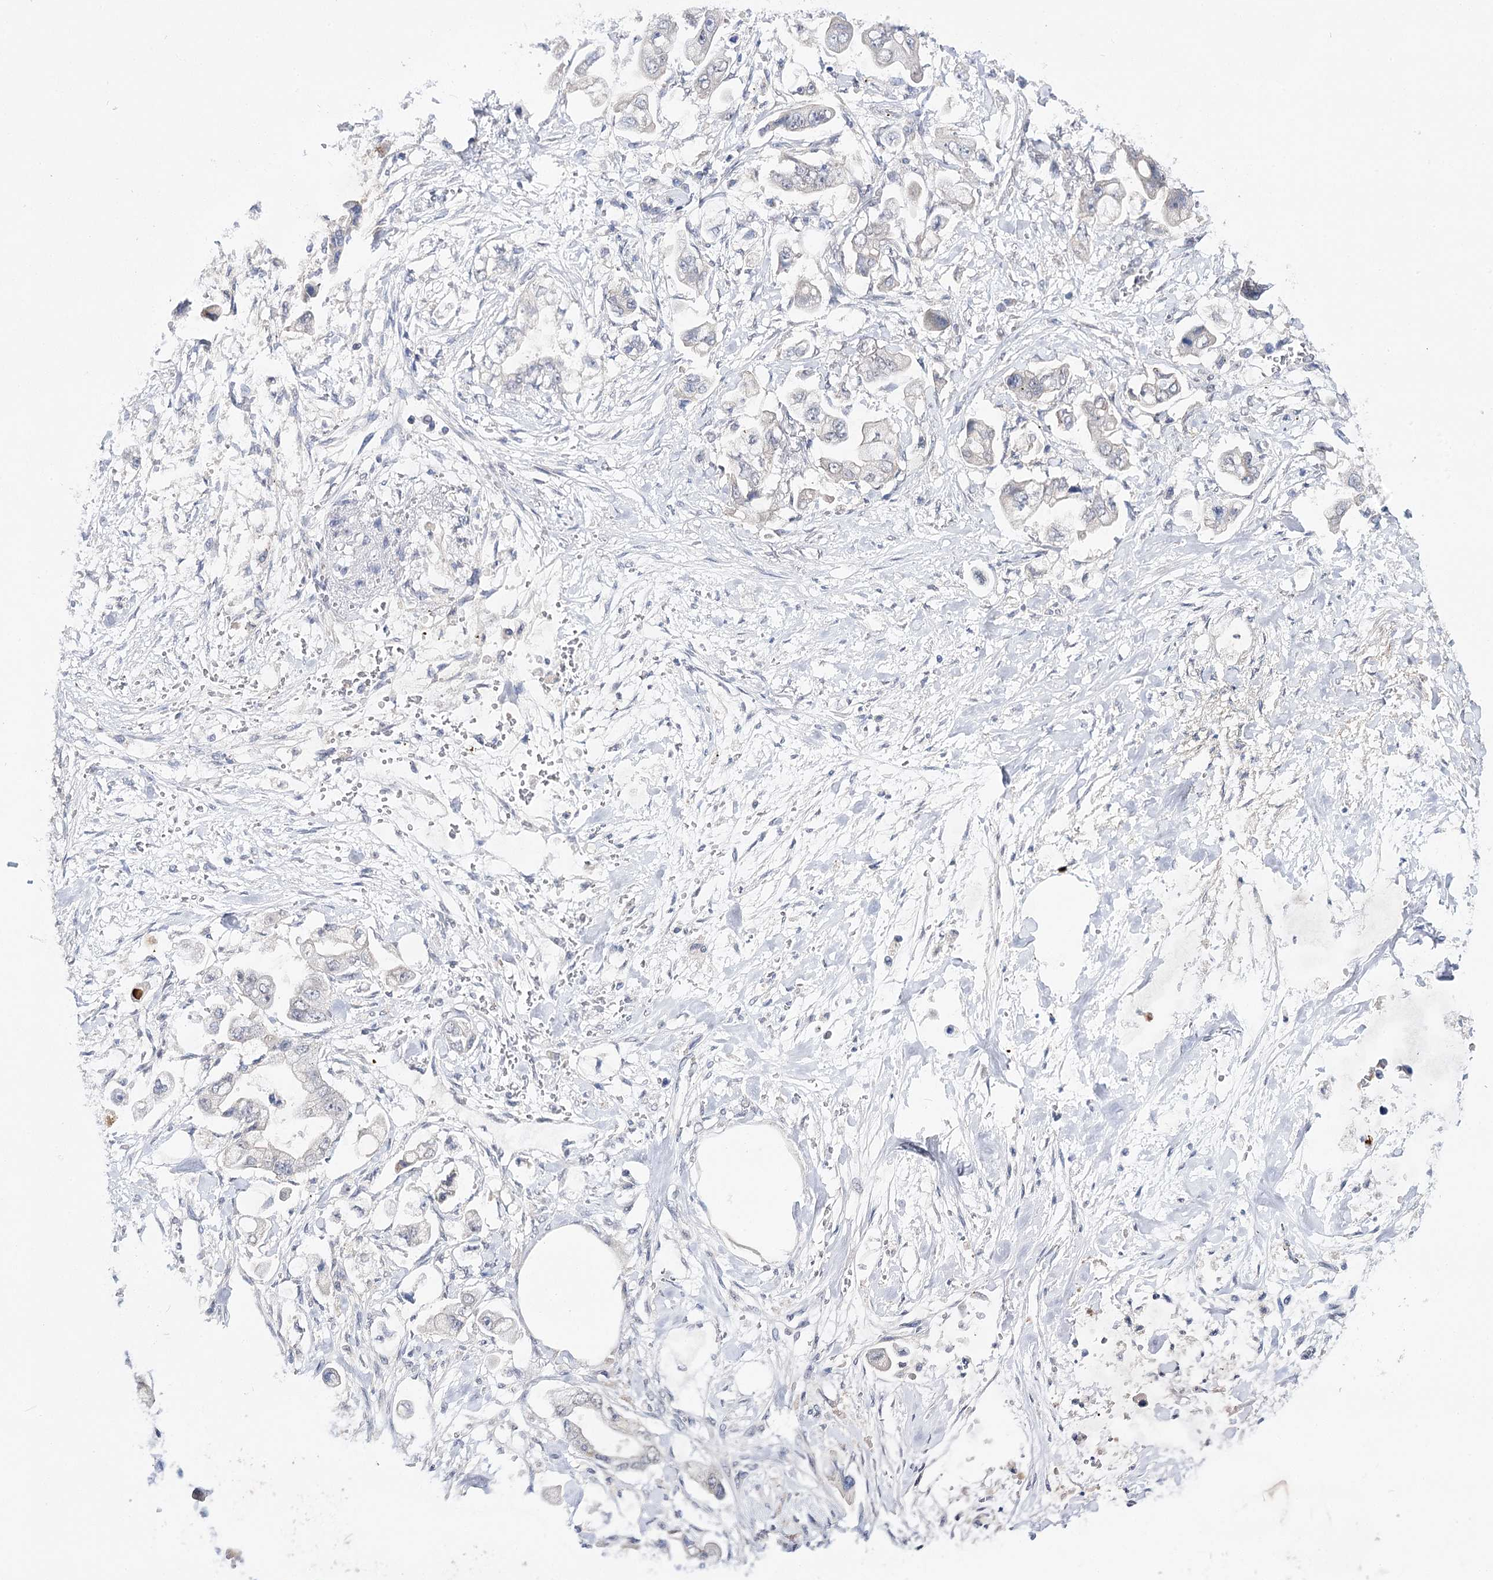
{"staining": {"intensity": "negative", "quantity": "none", "location": "none"}, "tissue": "stomach cancer", "cell_type": "Tumor cells", "image_type": "cancer", "snomed": [{"axis": "morphology", "description": "Adenocarcinoma, NOS"}, {"axis": "topography", "description": "Stomach"}], "caption": "The image exhibits no staining of tumor cells in stomach cancer (adenocarcinoma).", "gene": "ATP10B", "patient": {"sex": "male", "age": 62}}